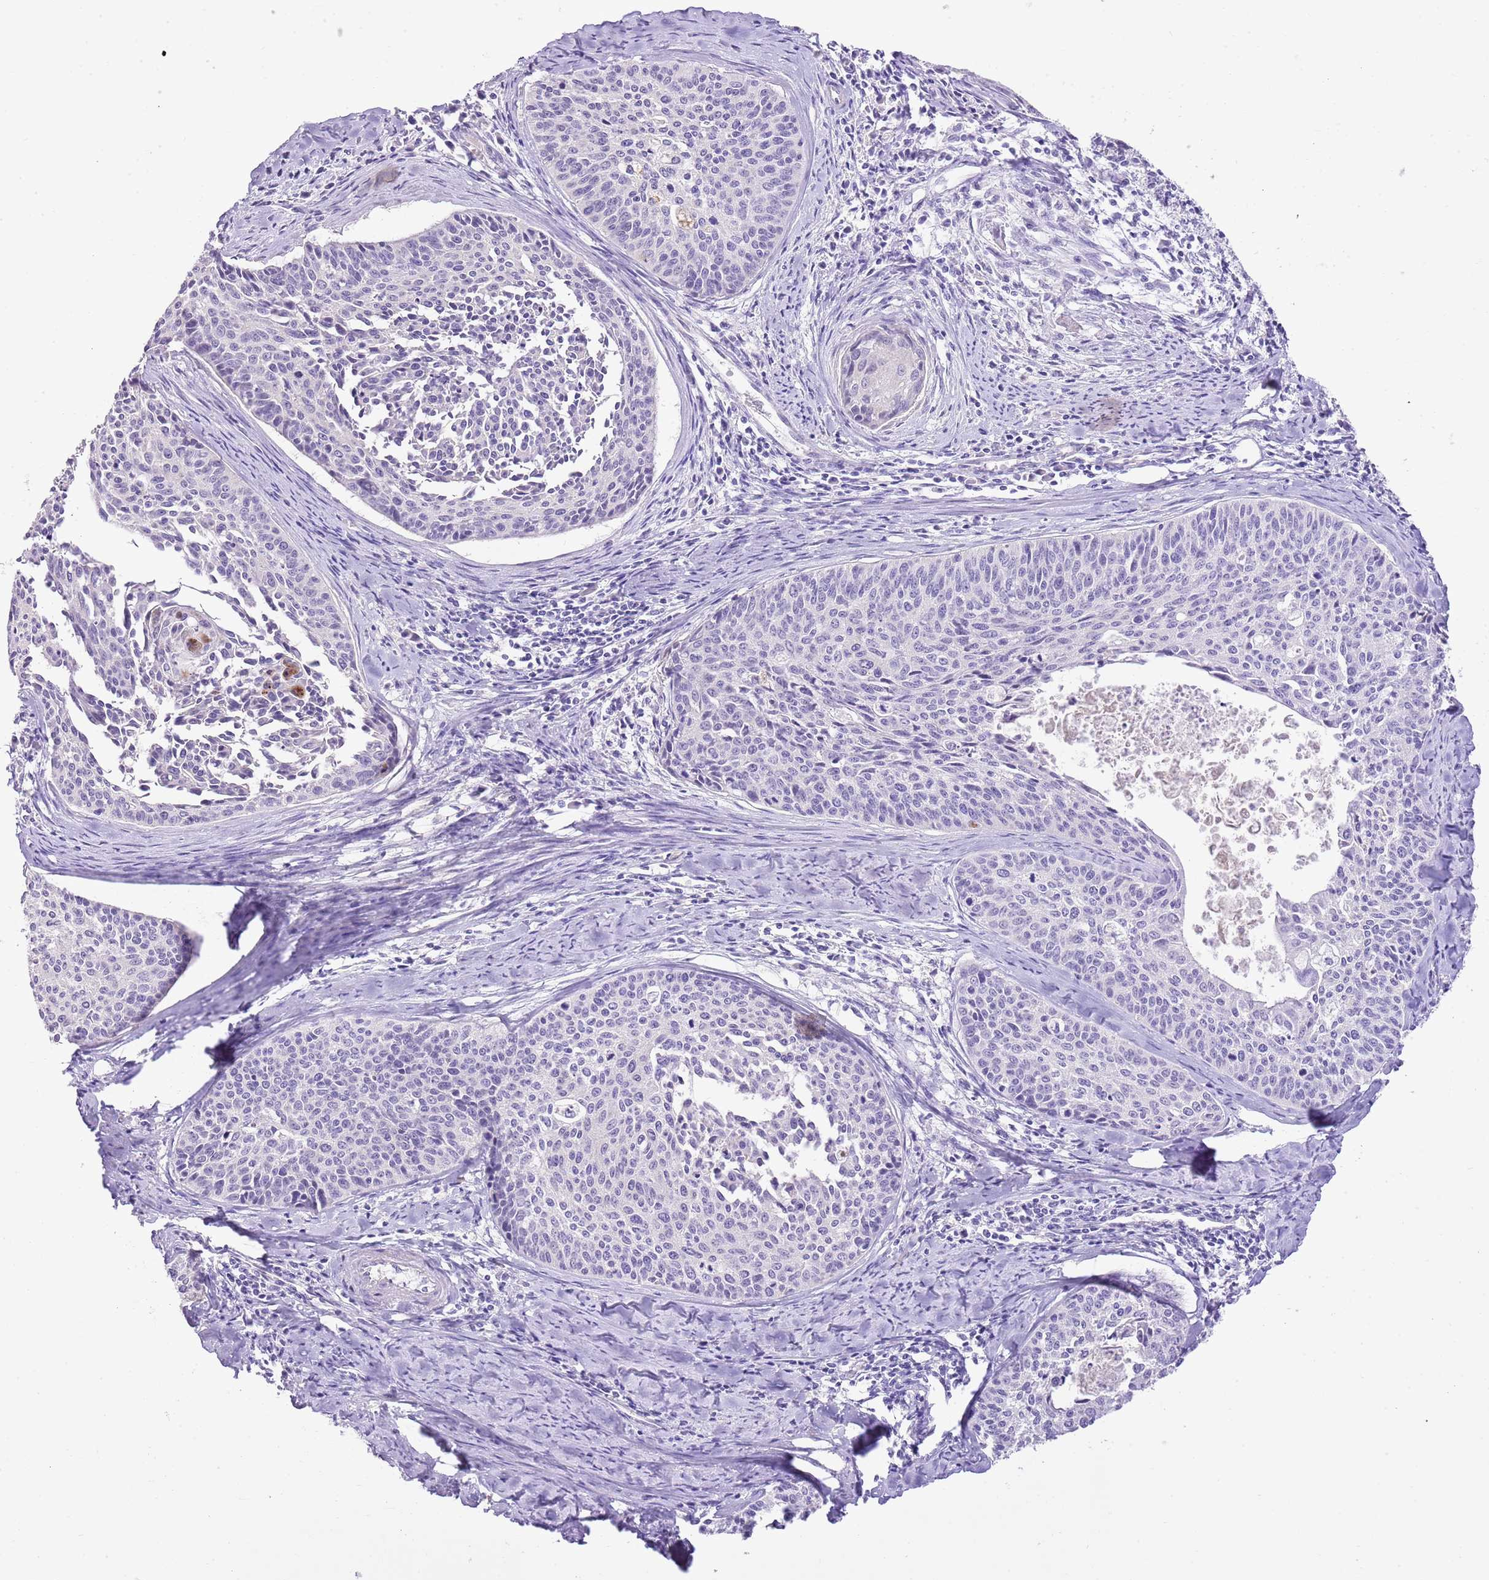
{"staining": {"intensity": "negative", "quantity": "none", "location": "none"}, "tissue": "cervical cancer", "cell_type": "Tumor cells", "image_type": "cancer", "snomed": [{"axis": "morphology", "description": "Squamous cell carcinoma, NOS"}, {"axis": "topography", "description": "Cervix"}], "caption": "IHC photomicrograph of human cervical cancer (squamous cell carcinoma) stained for a protein (brown), which reveals no expression in tumor cells. Nuclei are stained in blue.", "gene": "XPO7", "patient": {"sex": "female", "age": 55}}